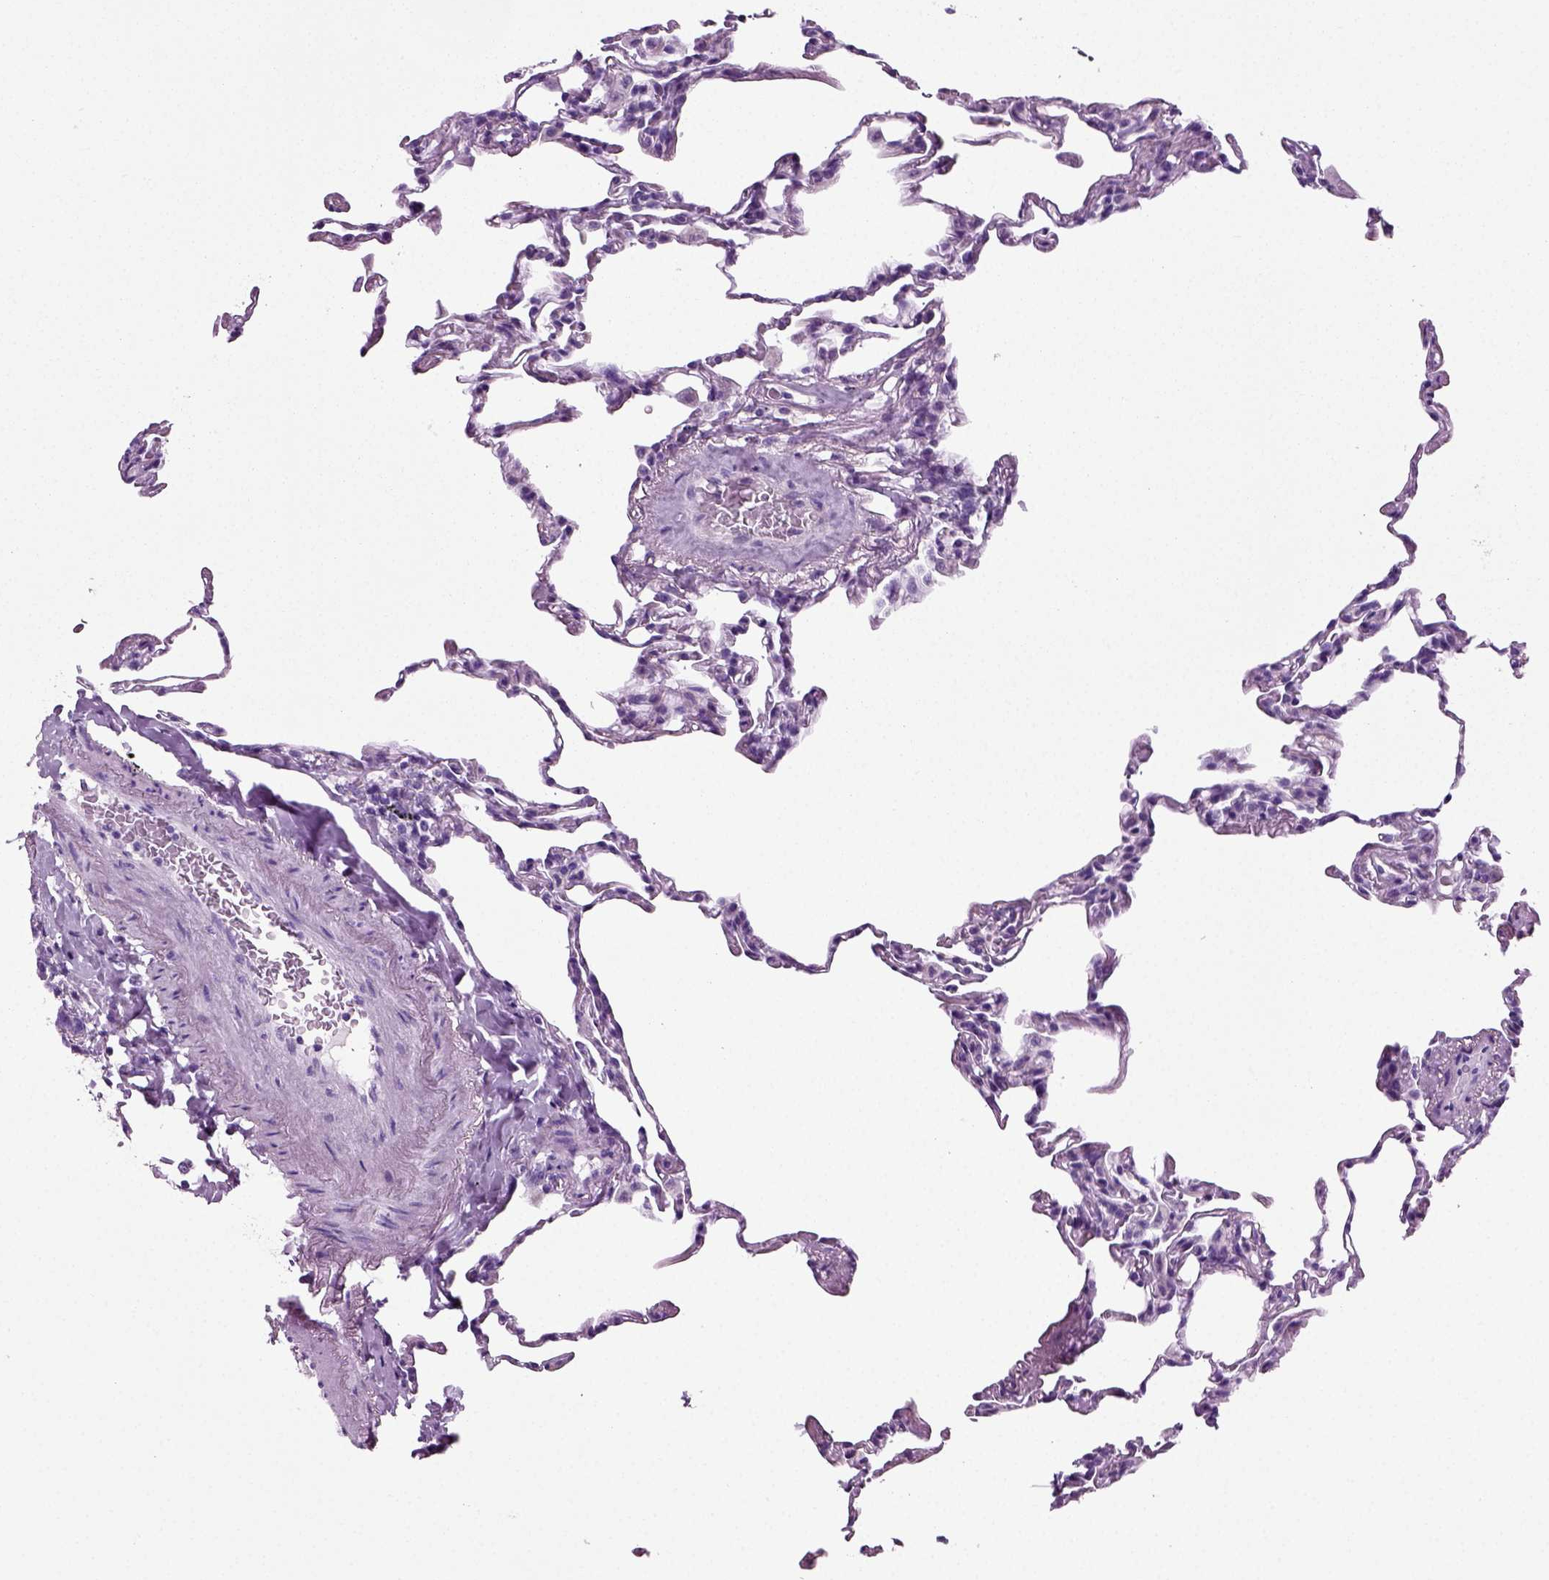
{"staining": {"intensity": "negative", "quantity": "none", "location": "none"}, "tissue": "lung", "cell_type": "Alveolar cells", "image_type": "normal", "snomed": [{"axis": "morphology", "description": "Normal tissue, NOS"}, {"axis": "topography", "description": "Lung"}], "caption": "Lung was stained to show a protein in brown. There is no significant expression in alveolar cells. Brightfield microscopy of immunohistochemistry (IHC) stained with DAB (3,3'-diaminobenzidine) (brown) and hematoxylin (blue), captured at high magnification.", "gene": "CD109", "patient": {"sex": "female", "age": 57}}